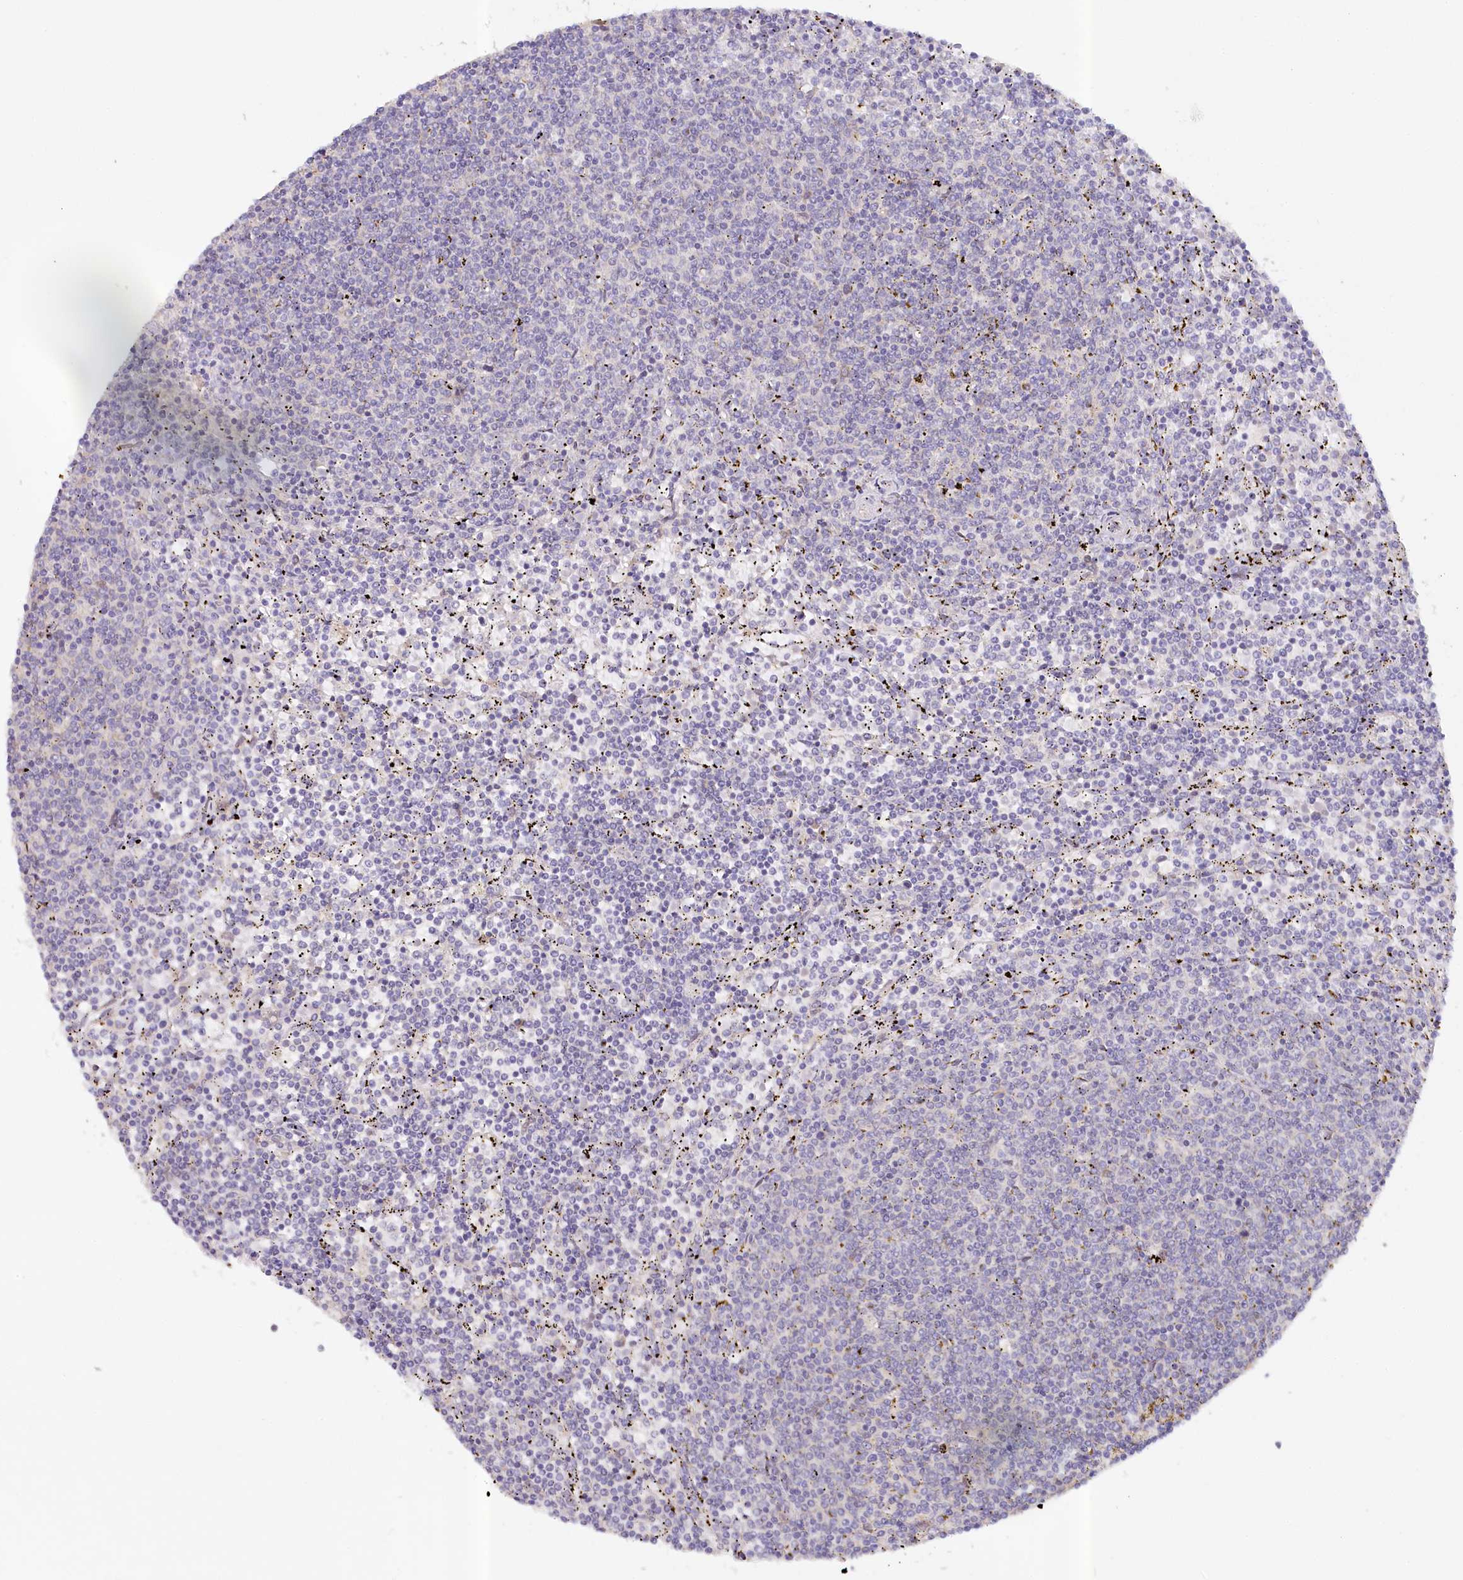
{"staining": {"intensity": "negative", "quantity": "none", "location": "none"}, "tissue": "lymphoma", "cell_type": "Tumor cells", "image_type": "cancer", "snomed": [{"axis": "morphology", "description": "Malignant lymphoma, non-Hodgkin's type, Low grade"}, {"axis": "topography", "description": "Spleen"}], "caption": "Tumor cells are negative for protein expression in human lymphoma.", "gene": "PAIP2", "patient": {"sex": "female", "age": 50}}